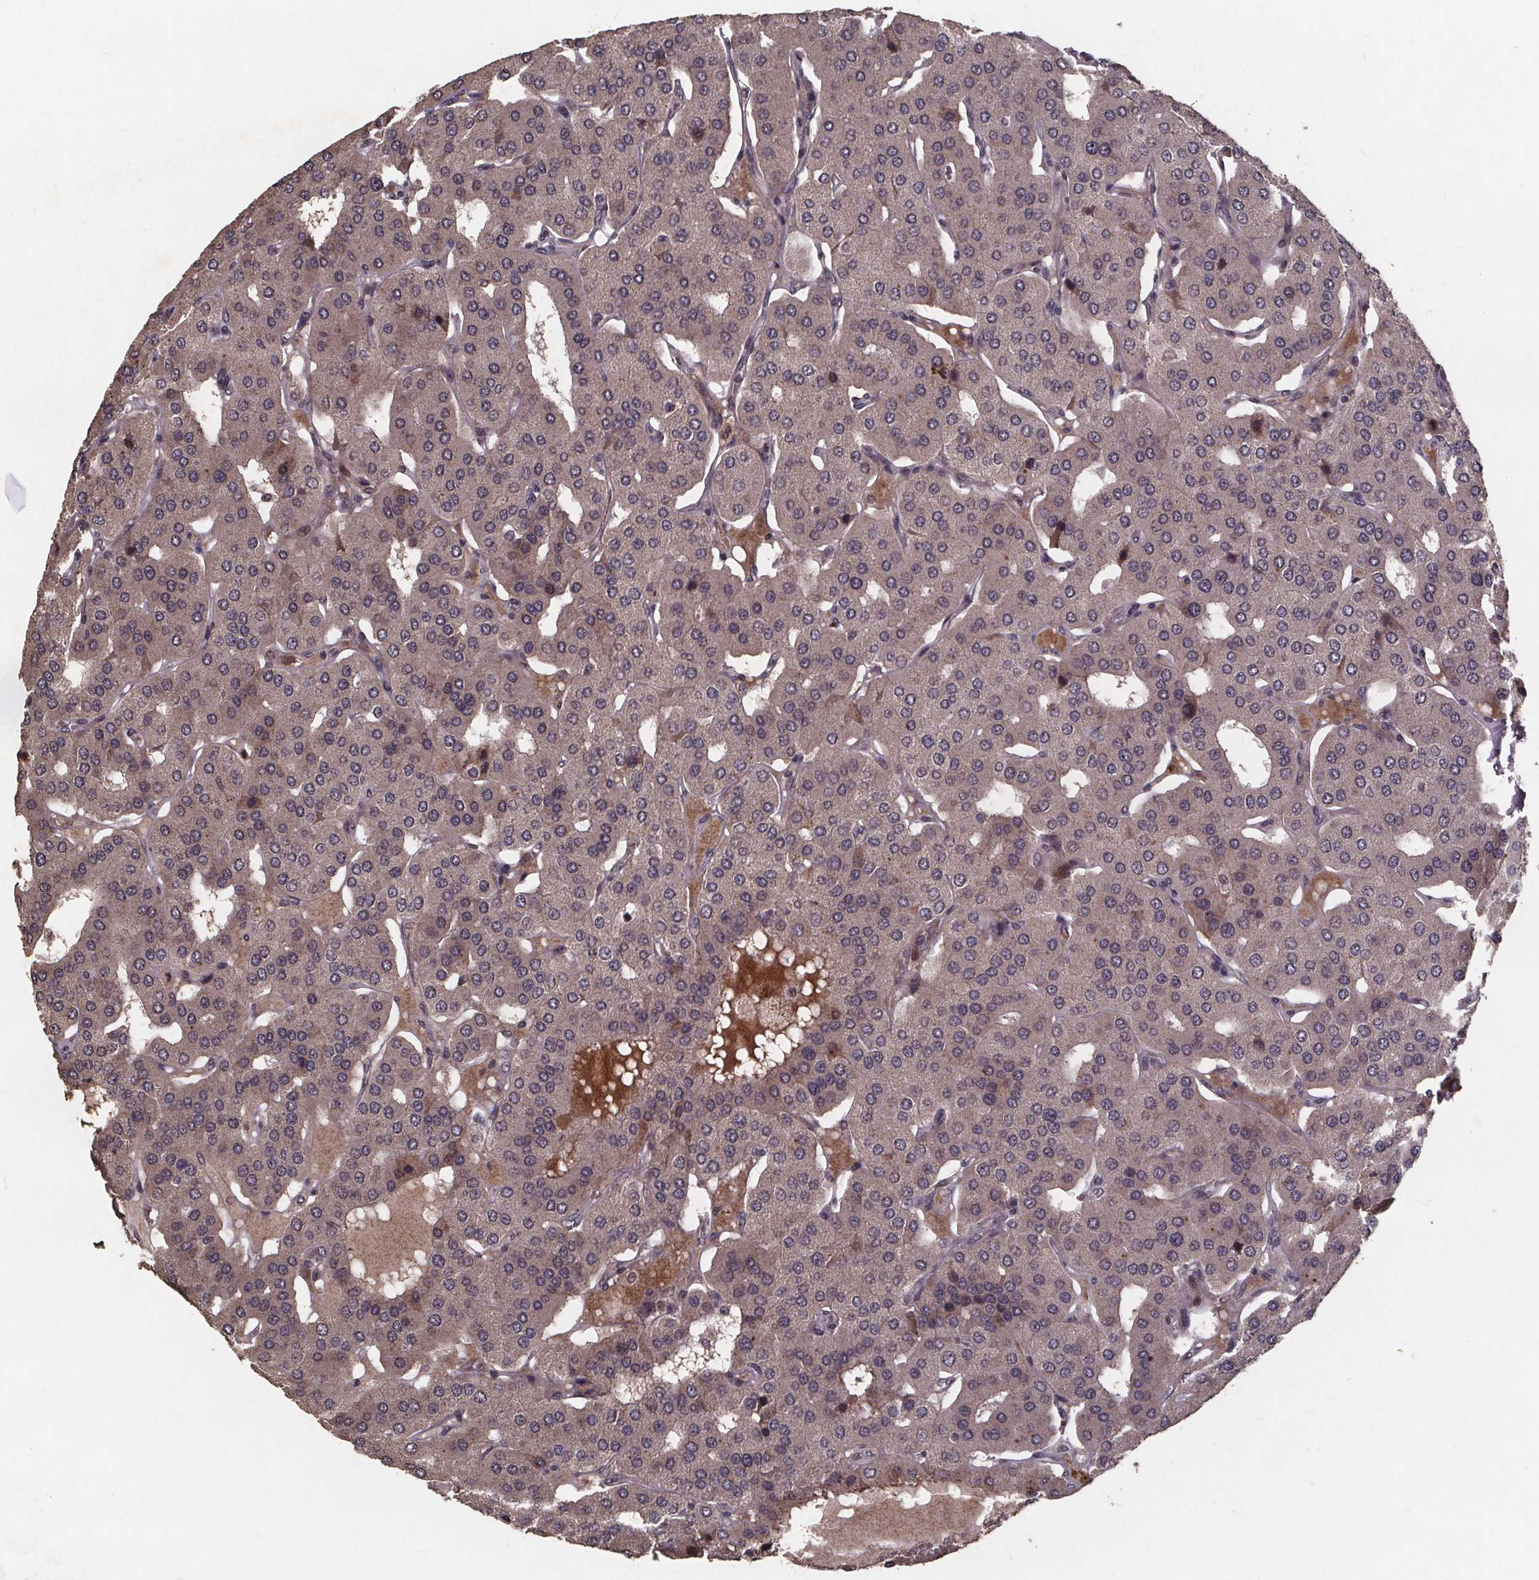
{"staining": {"intensity": "negative", "quantity": "none", "location": "none"}, "tissue": "parathyroid gland", "cell_type": "Glandular cells", "image_type": "normal", "snomed": [{"axis": "morphology", "description": "Normal tissue, NOS"}, {"axis": "morphology", "description": "Adenoma, NOS"}, {"axis": "topography", "description": "Parathyroid gland"}], "caption": "Immunohistochemistry micrograph of unremarkable parathyroid gland: human parathyroid gland stained with DAB (3,3'-diaminobenzidine) reveals no significant protein expression in glandular cells.", "gene": "GPX3", "patient": {"sex": "female", "age": 86}}